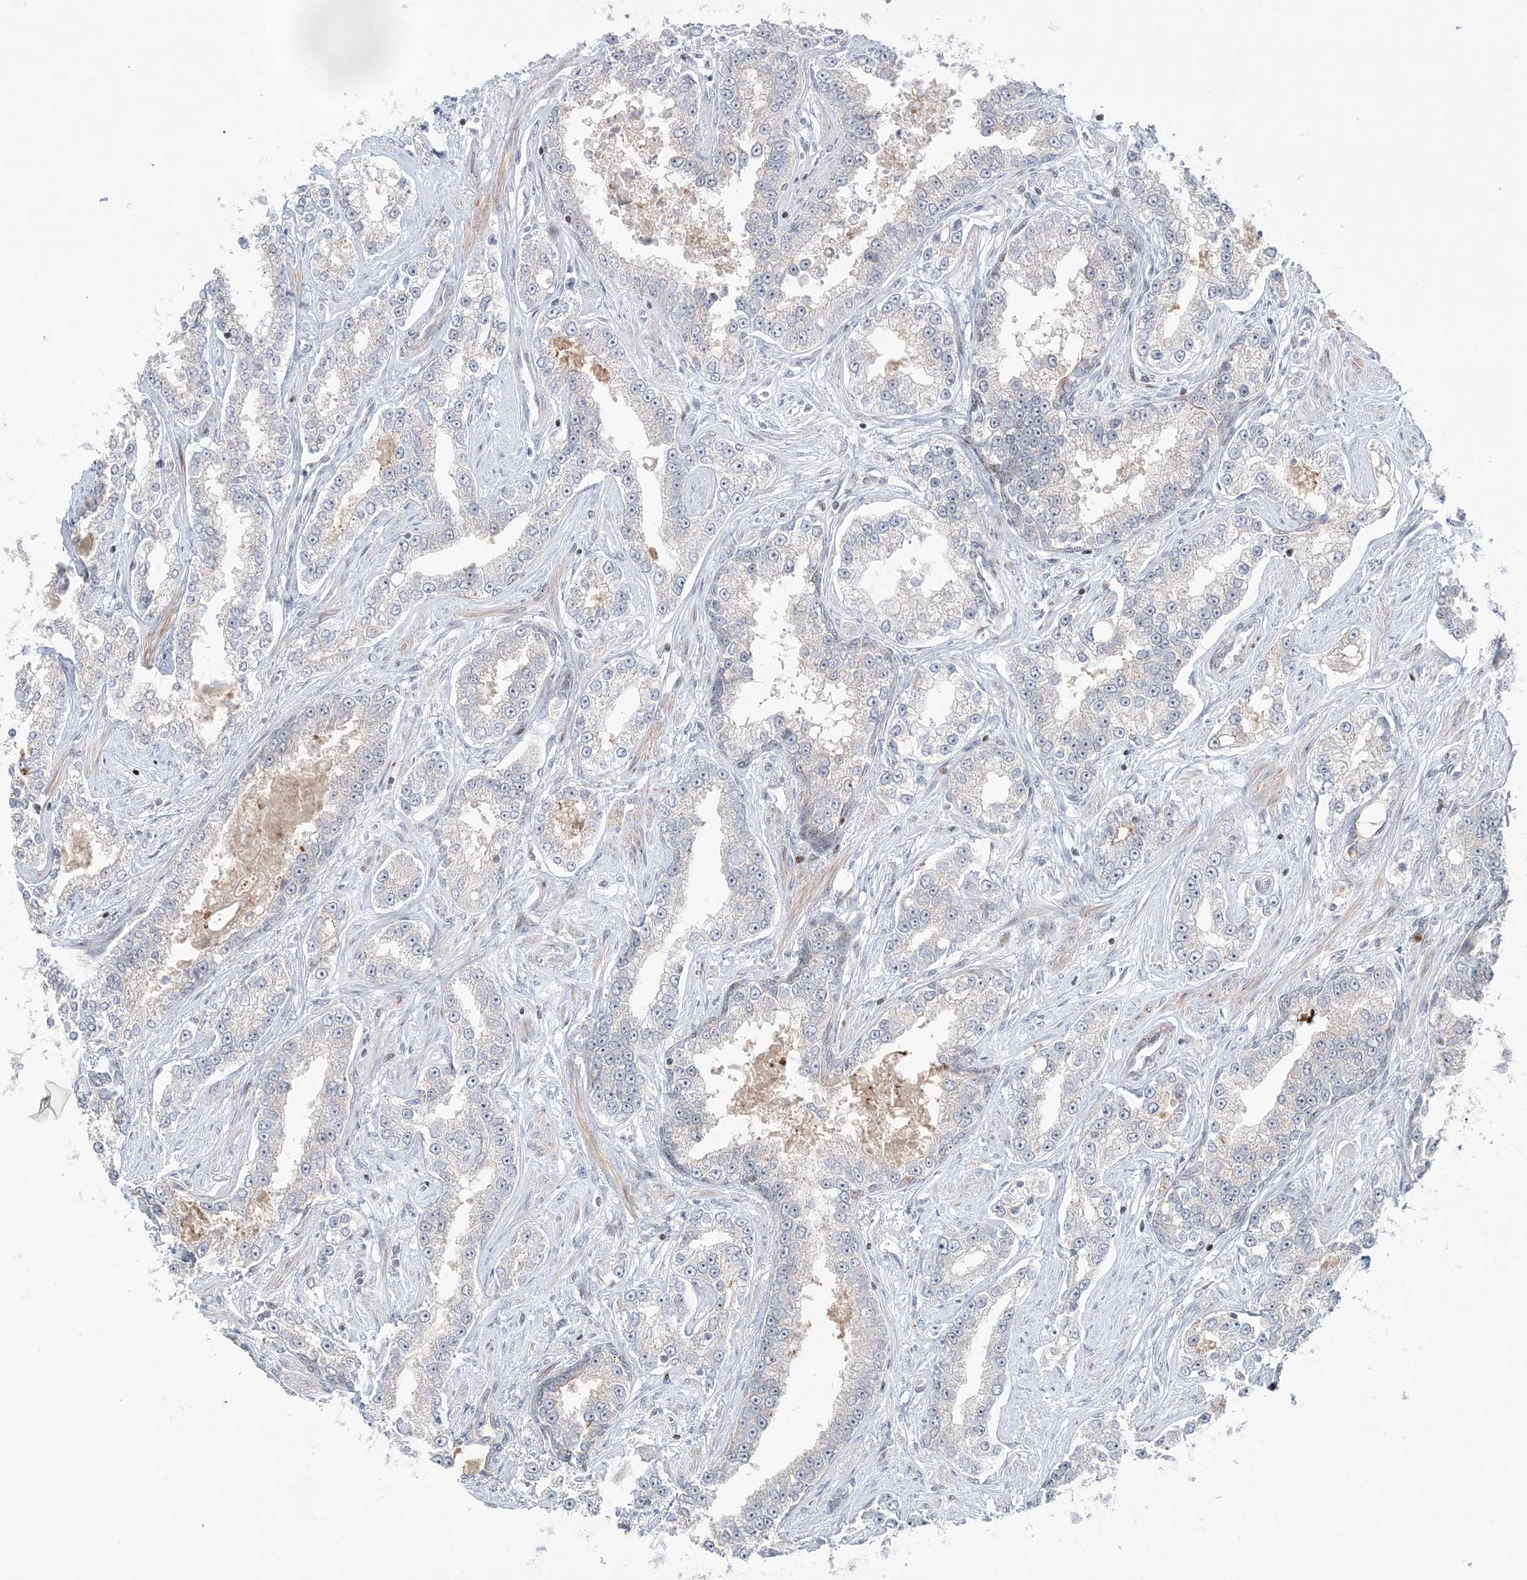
{"staining": {"intensity": "negative", "quantity": "none", "location": "none"}, "tissue": "prostate cancer", "cell_type": "Tumor cells", "image_type": "cancer", "snomed": [{"axis": "morphology", "description": "Normal tissue, NOS"}, {"axis": "morphology", "description": "Adenocarcinoma, High grade"}, {"axis": "topography", "description": "Prostate"}], "caption": "A high-resolution photomicrograph shows immunohistochemistry (IHC) staining of prostate cancer (high-grade adenocarcinoma), which demonstrates no significant staining in tumor cells.", "gene": "SH3BP4", "patient": {"sex": "male", "age": 83}}